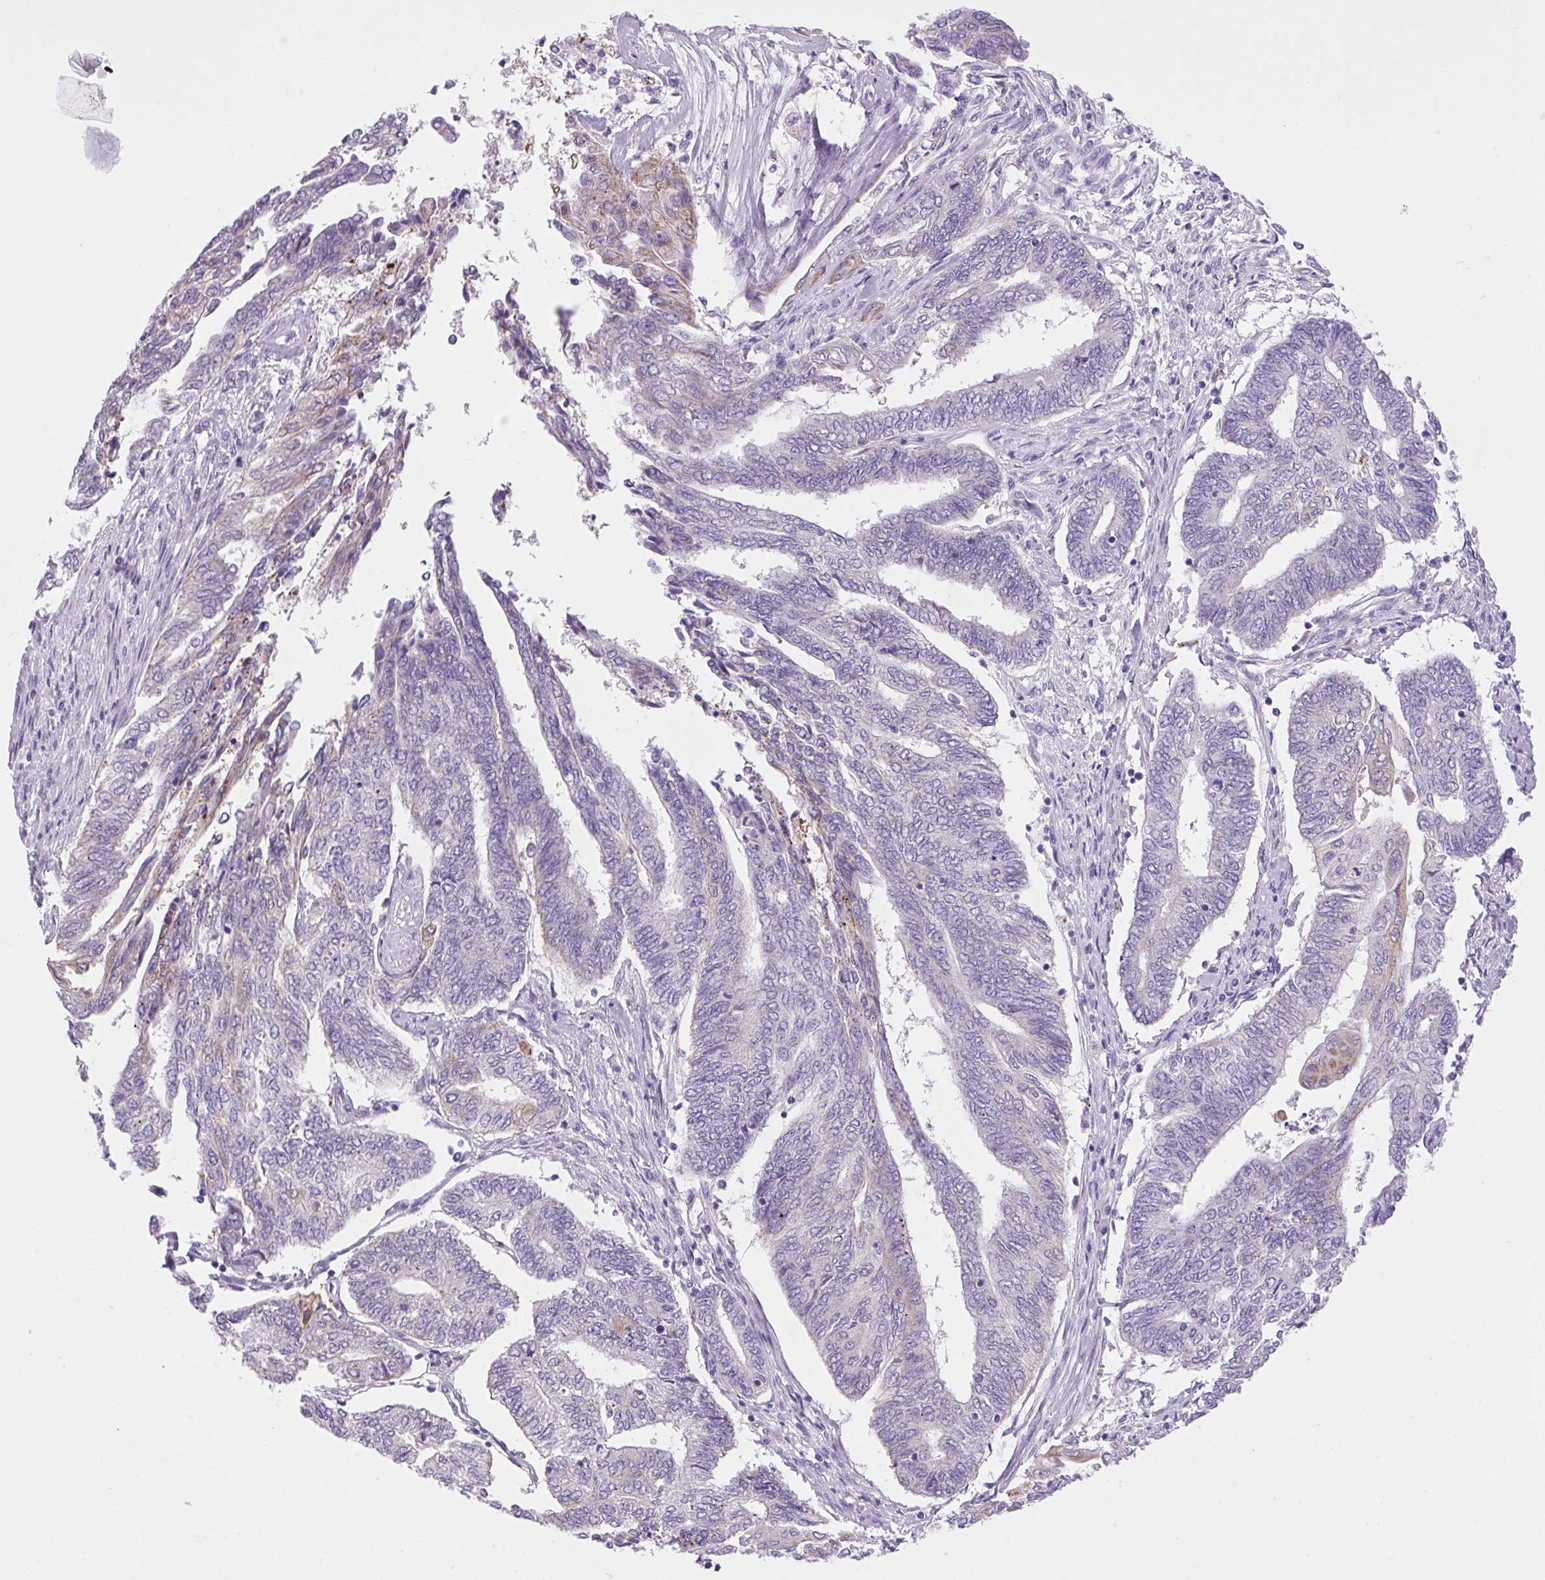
{"staining": {"intensity": "weak", "quantity": "<25%", "location": "cytoplasmic/membranous"}, "tissue": "endometrial cancer", "cell_type": "Tumor cells", "image_type": "cancer", "snomed": [{"axis": "morphology", "description": "Adenocarcinoma, NOS"}, {"axis": "topography", "description": "Uterus"}, {"axis": "topography", "description": "Endometrium"}], "caption": "This is an immunohistochemistry (IHC) micrograph of endometrial cancer. There is no staining in tumor cells.", "gene": "RNASE10", "patient": {"sex": "female", "age": 70}}